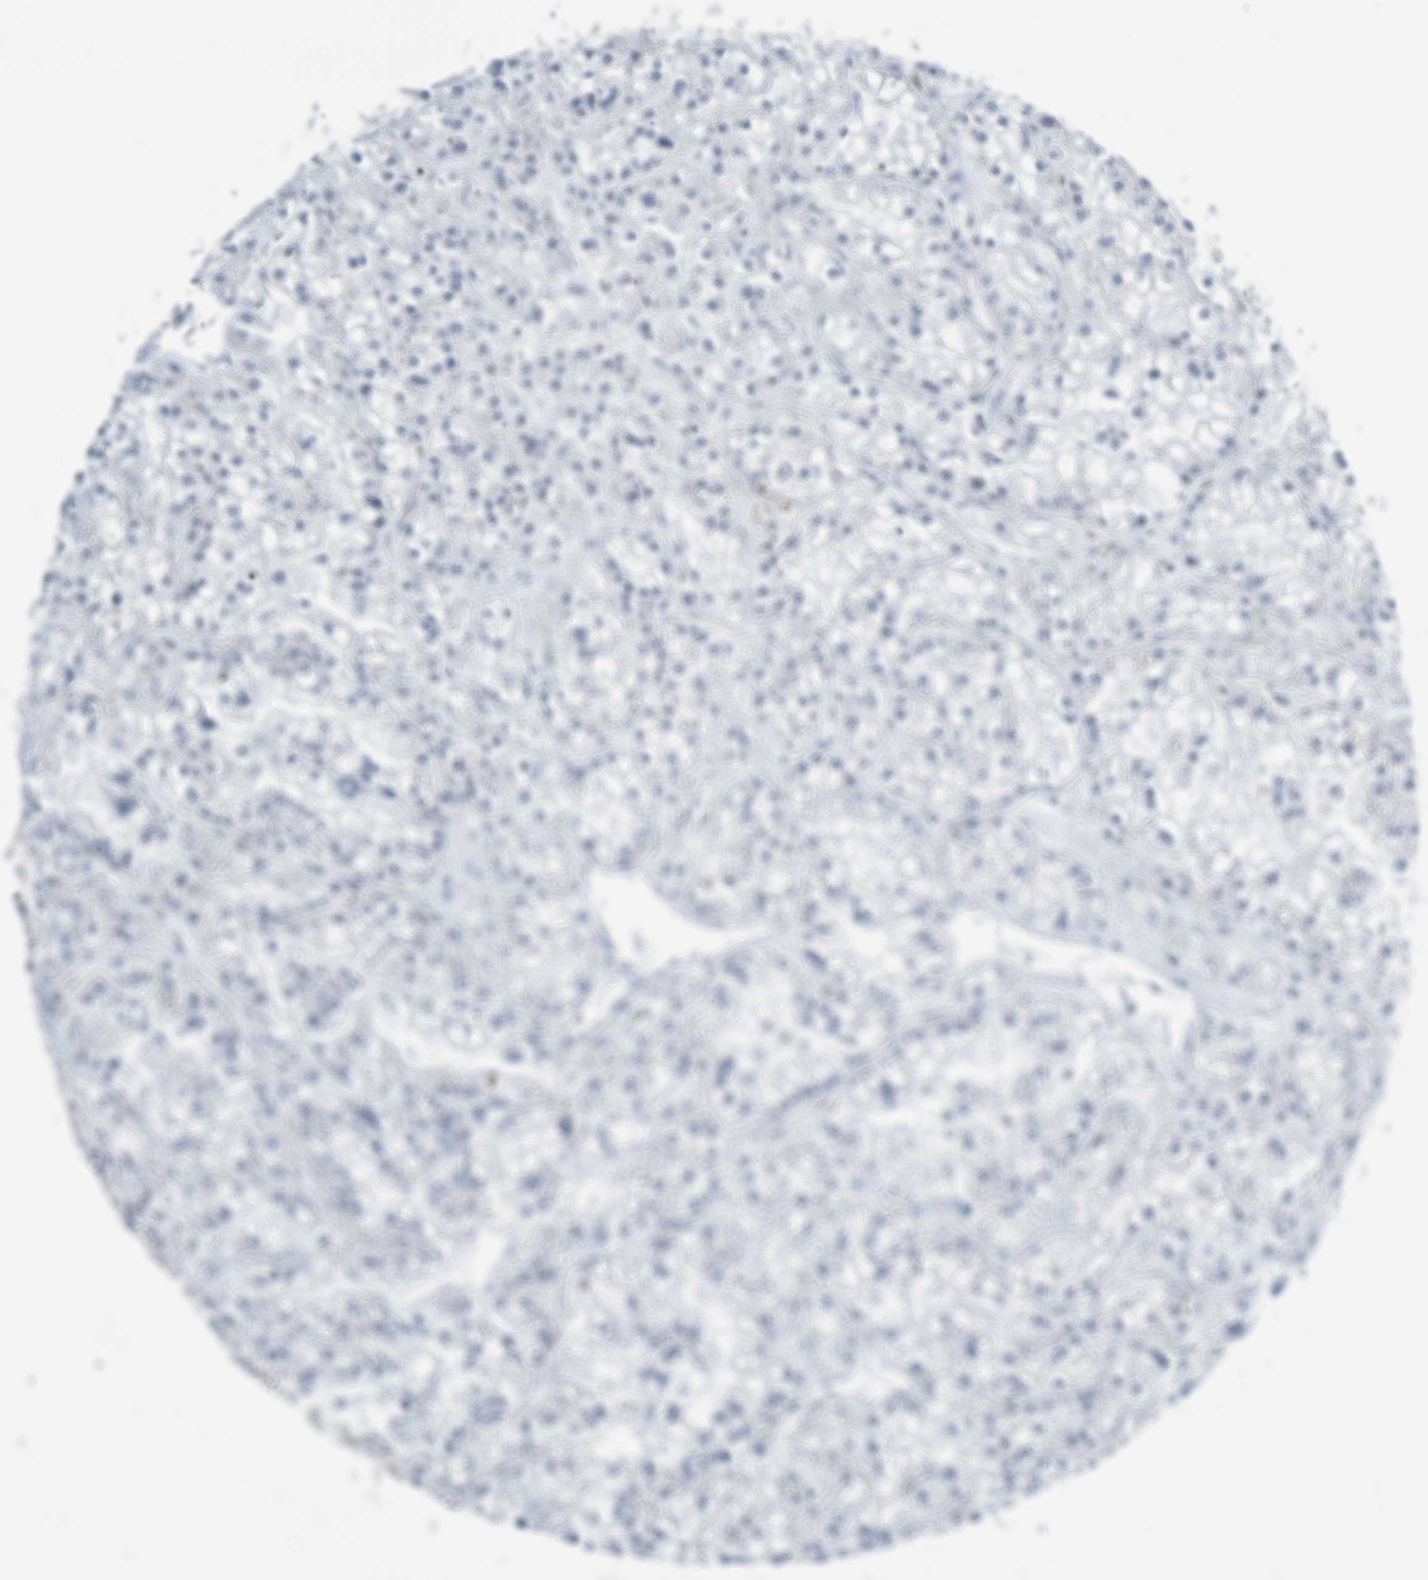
{"staining": {"intensity": "negative", "quantity": "none", "location": "none"}, "tissue": "renal cancer", "cell_type": "Tumor cells", "image_type": "cancer", "snomed": [{"axis": "morphology", "description": "Adenocarcinoma, NOS"}, {"axis": "topography", "description": "Kidney"}], "caption": "Tumor cells show no significant expression in renal cancer. The staining was performed using DAB to visualize the protein expression in brown, while the nuclei were stained in blue with hematoxylin (Magnification: 20x).", "gene": "CHRNB1", "patient": {"sex": "female", "age": 52}}